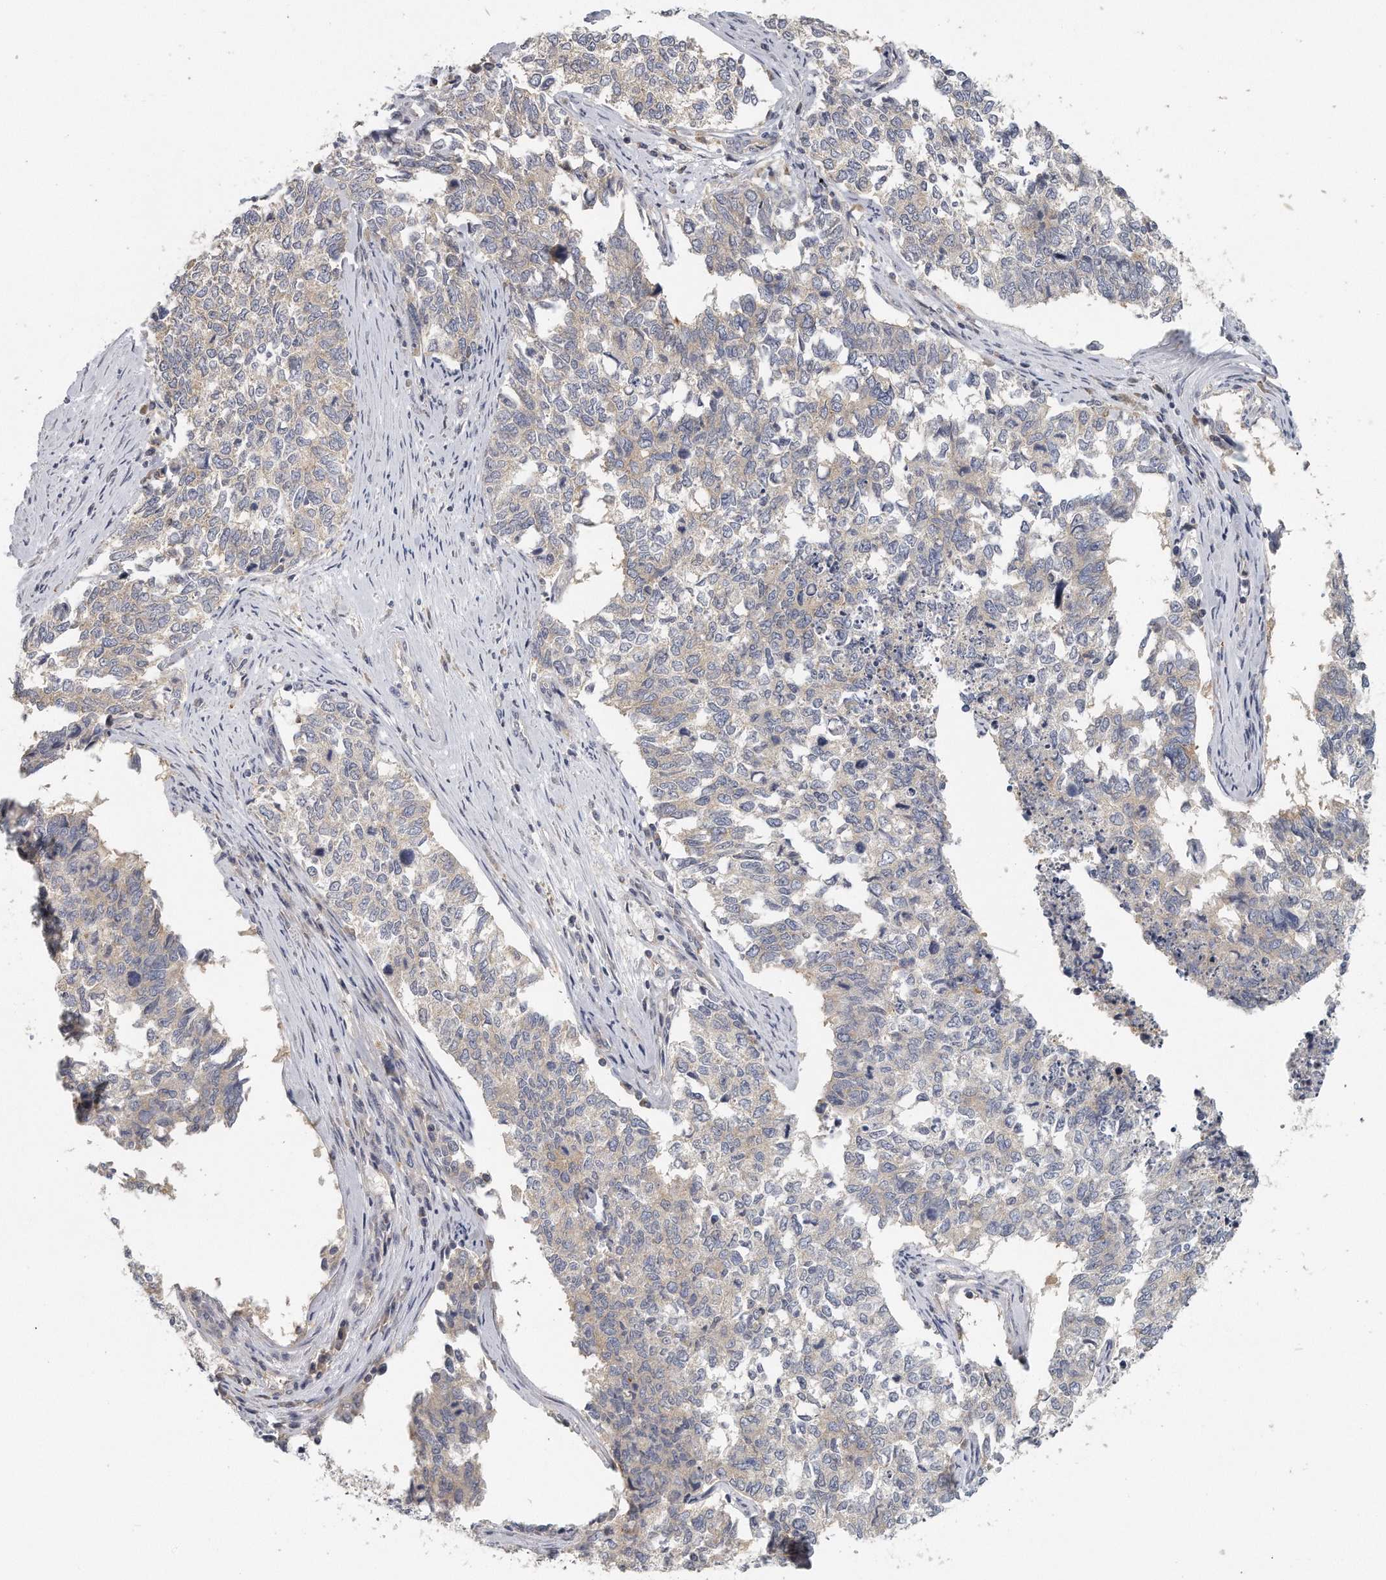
{"staining": {"intensity": "negative", "quantity": "none", "location": "none"}, "tissue": "cervical cancer", "cell_type": "Tumor cells", "image_type": "cancer", "snomed": [{"axis": "morphology", "description": "Squamous cell carcinoma, NOS"}, {"axis": "topography", "description": "Cervix"}], "caption": "Immunohistochemistry micrograph of neoplastic tissue: human cervical squamous cell carcinoma stained with DAB (3,3'-diaminobenzidine) displays no significant protein positivity in tumor cells. Nuclei are stained in blue.", "gene": "EIF3I", "patient": {"sex": "female", "age": 63}}